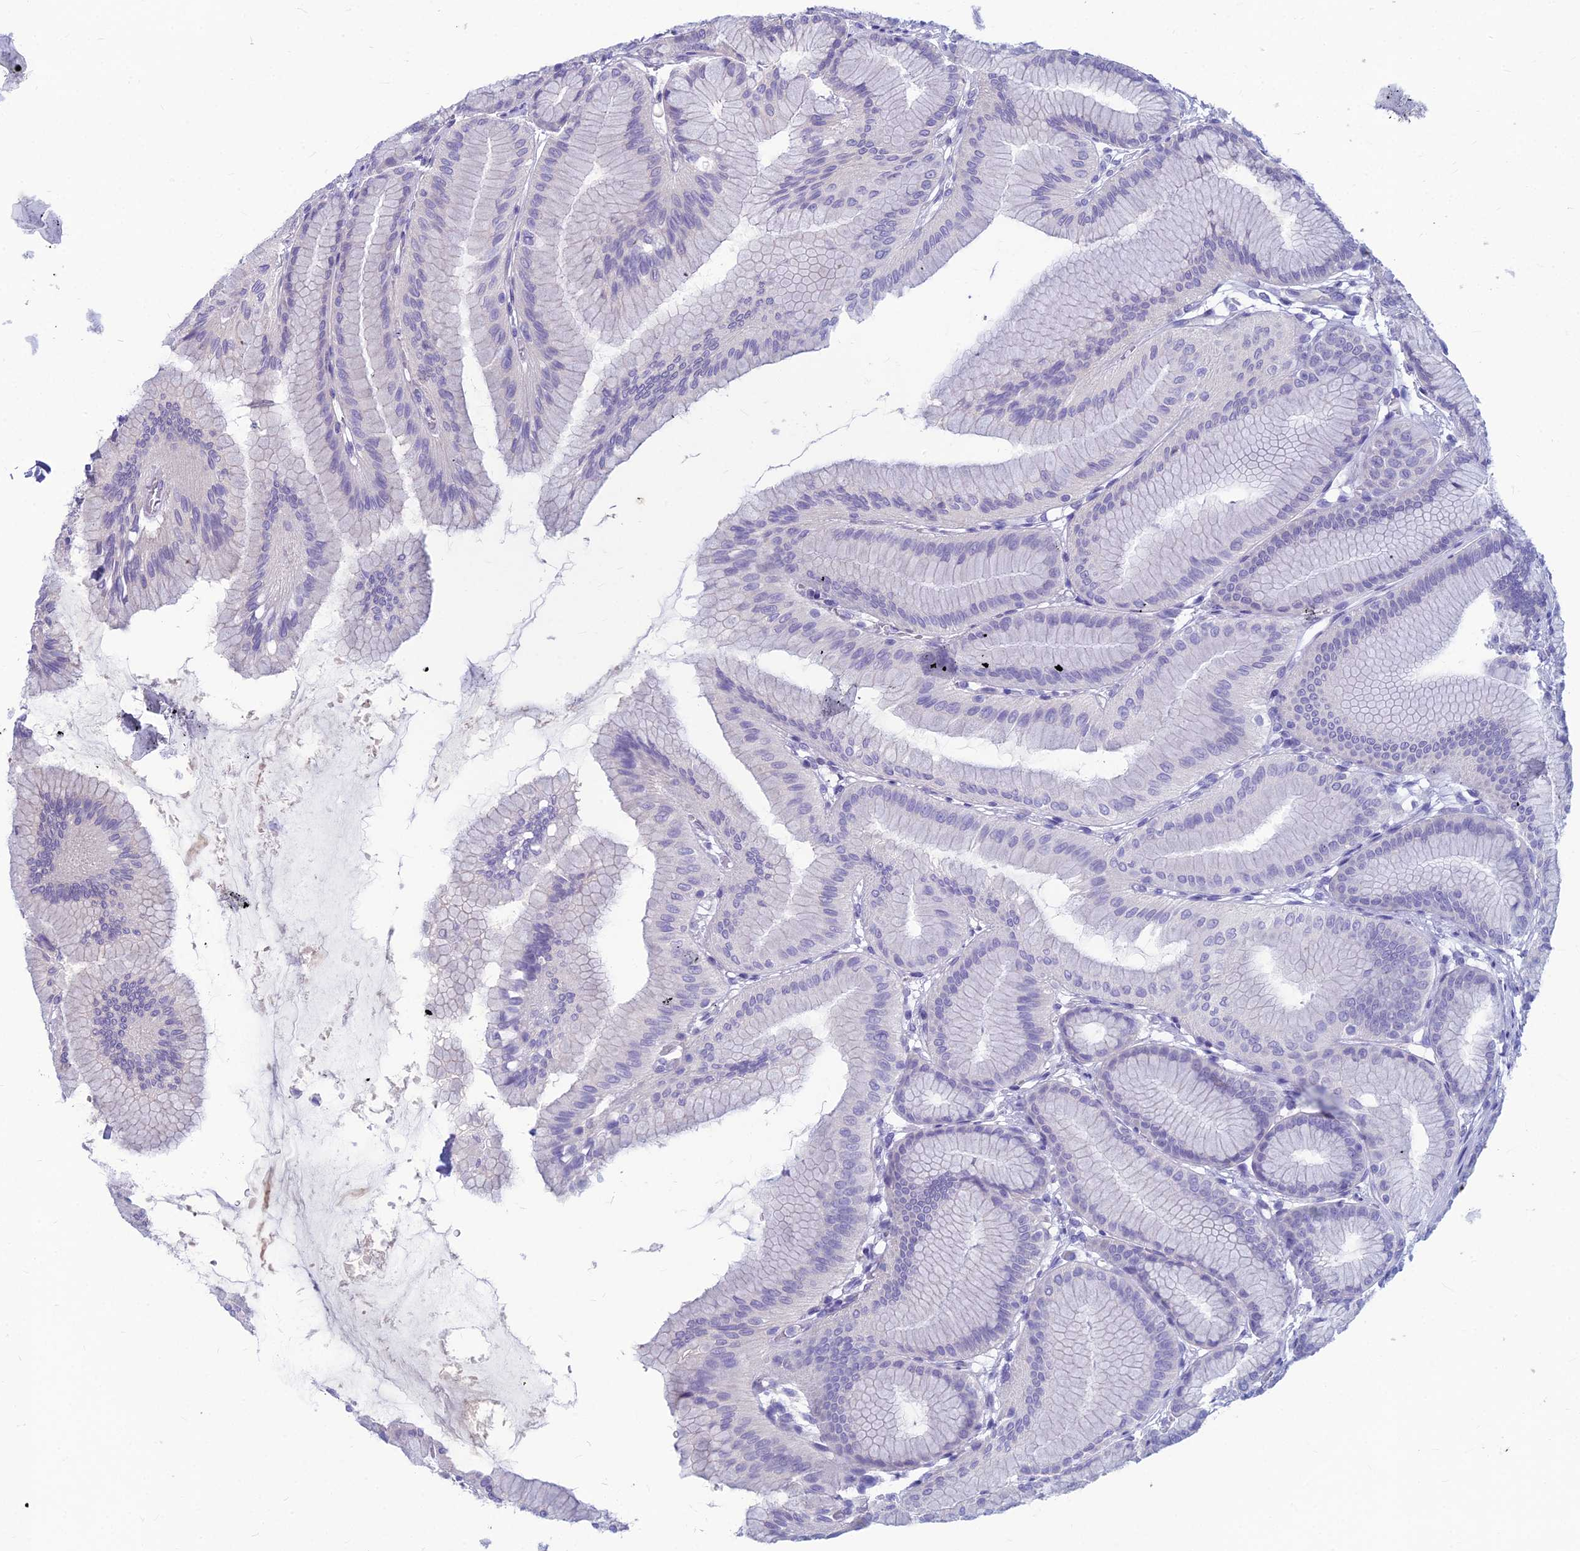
{"staining": {"intensity": "weak", "quantity": "<25%", "location": "cytoplasmic/membranous"}, "tissue": "stomach", "cell_type": "Glandular cells", "image_type": "normal", "snomed": [{"axis": "morphology", "description": "Normal tissue, NOS"}, {"axis": "morphology", "description": "Adenocarcinoma, NOS"}, {"axis": "morphology", "description": "Adenocarcinoma, High grade"}, {"axis": "topography", "description": "Stomach, upper"}, {"axis": "topography", "description": "Stomach"}], "caption": "Micrograph shows no protein positivity in glandular cells of normal stomach. (DAB (3,3'-diaminobenzidine) immunohistochemistry (IHC) visualized using brightfield microscopy, high magnification).", "gene": "MFSD8", "patient": {"sex": "female", "age": 65}}